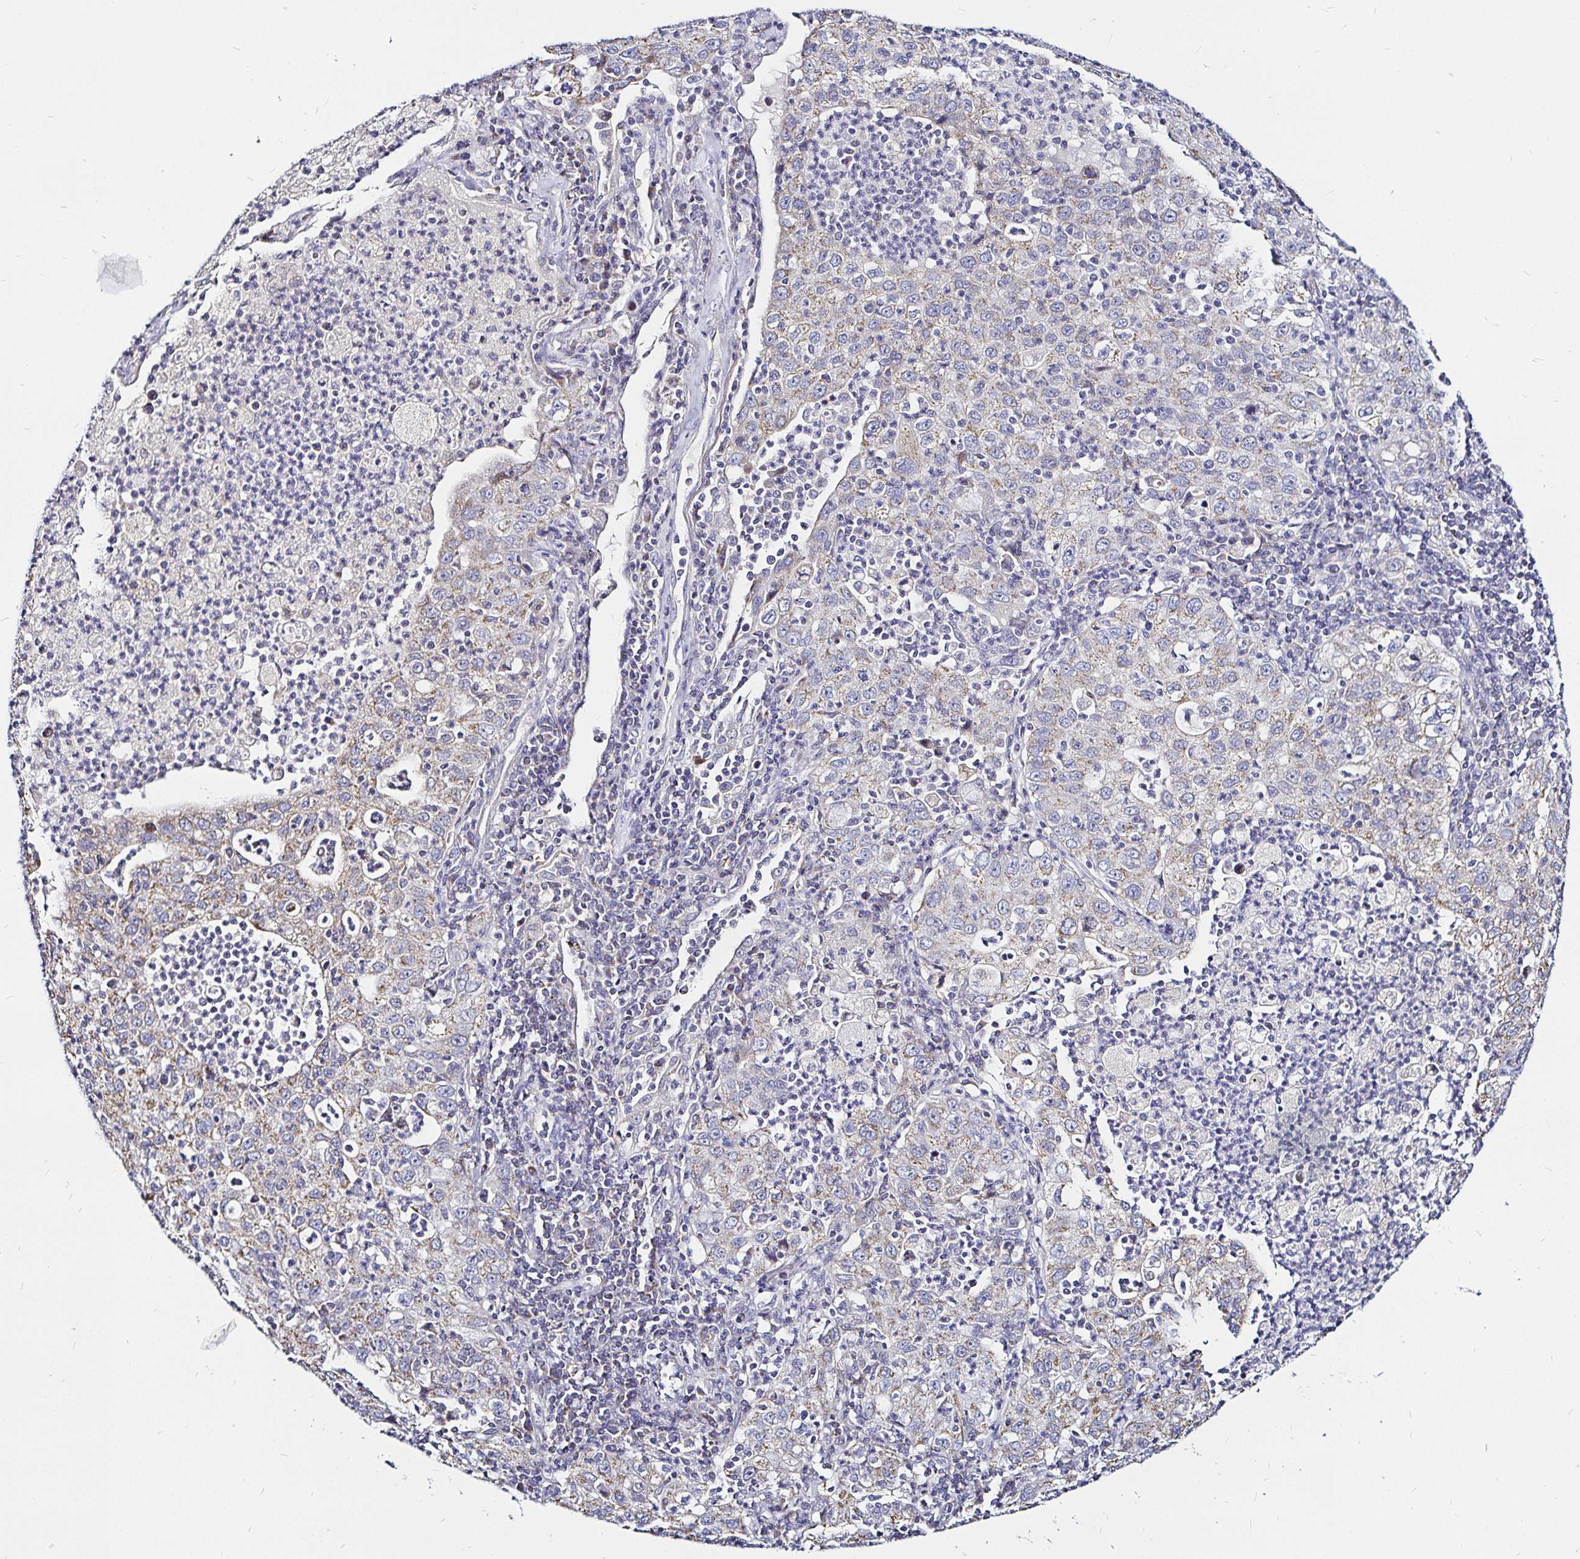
{"staining": {"intensity": "weak", "quantity": "<25%", "location": "cytoplasmic/membranous"}, "tissue": "lung cancer", "cell_type": "Tumor cells", "image_type": "cancer", "snomed": [{"axis": "morphology", "description": "Squamous cell carcinoma, NOS"}, {"axis": "topography", "description": "Lung"}], "caption": "Immunohistochemistry of squamous cell carcinoma (lung) demonstrates no positivity in tumor cells. (Immunohistochemistry, brightfield microscopy, high magnification).", "gene": "PGAM2", "patient": {"sex": "male", "age": 71}}